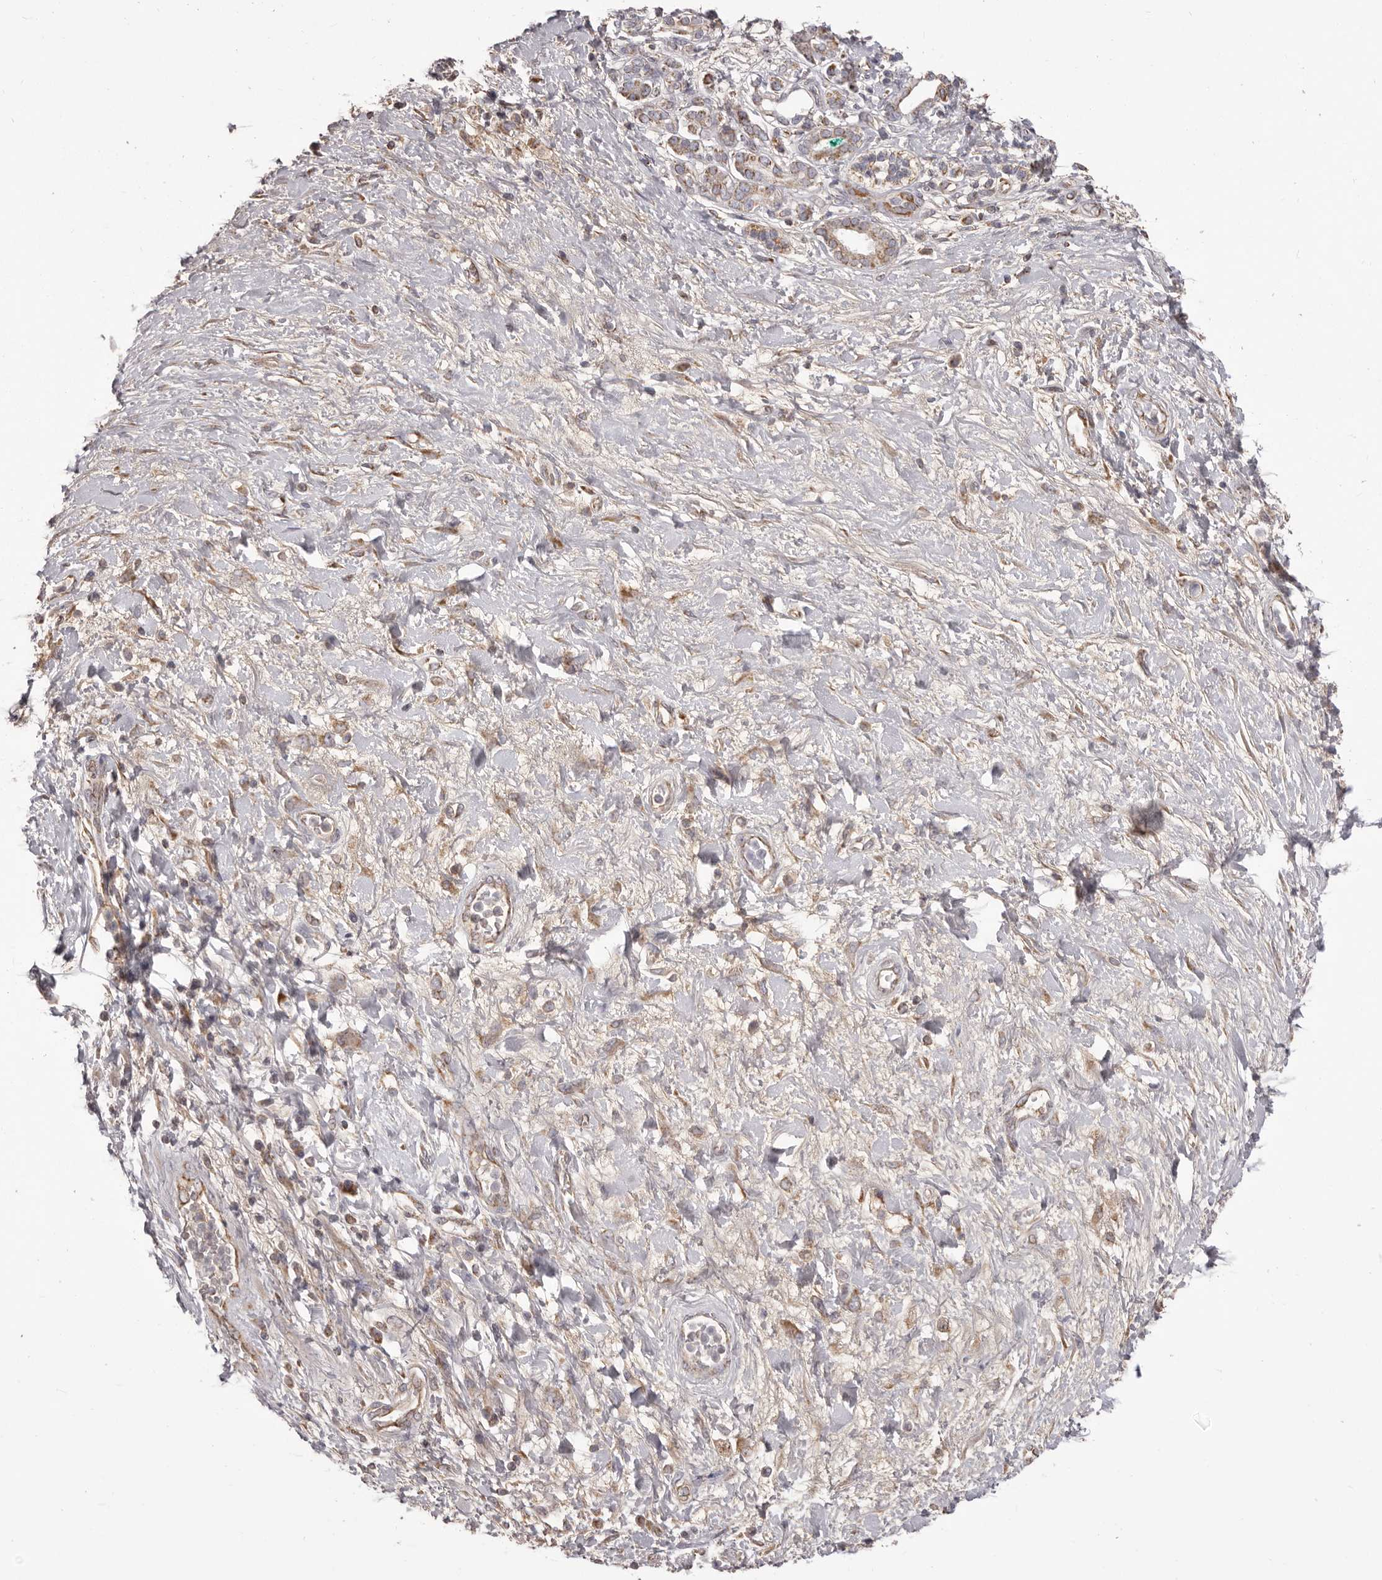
{"staining": {"intensity": "moderate", "quantity": "25%-75%", "location": "cytoplasmic/membranous"}, "tissue": "pancreatic cancer", "cell_type": "Tumor cells", "image_type": "cancer", "snomed": [{"axis": "morphology", "description": "Adenocarcinoma, NOS"}, {"axis": "topography", "description": "Pancreas"}], "caption": "High-magnification brightfield microscopy of pancreatic cancer (adenocarcinoma) stained with DAB (brown) and counterstained with hematoxylin (blue). tumor cells exhibit moderate cytoplasmic/membranous expression is seen in approximately25%-75% of cells.", "gene": "CHRM2", "patient": {"sex": "male", "age": 78}}